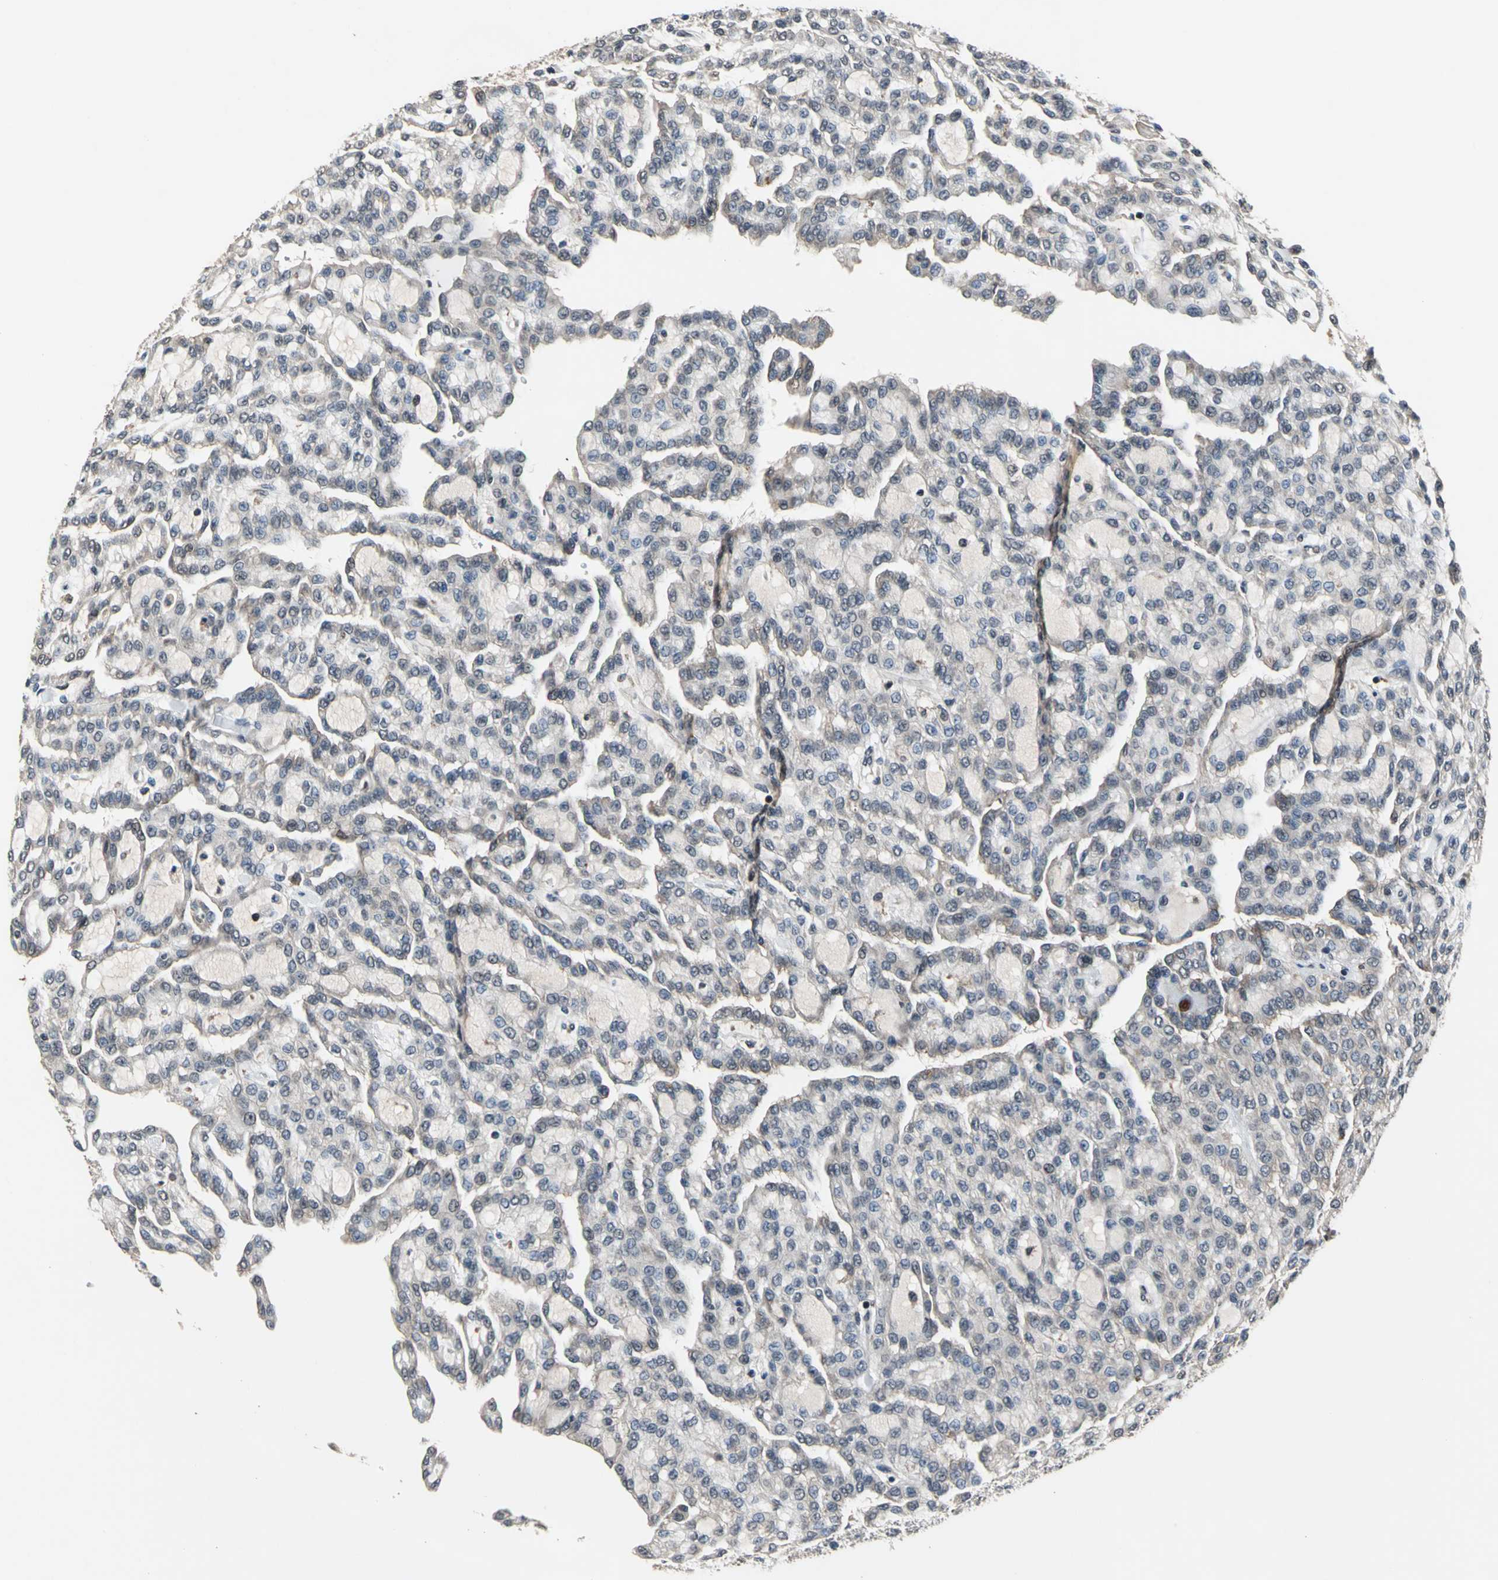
{"staining": {"intensity": "negative", "quantity": "none", "location": "none"}, "tissue": "renal cancer", "cell_type": "Tumor cells", "image_type": "cancer", "snomed": [{"axis": "morphology", "description": "Adenocarcinoma, NOS"}, {"axis": "topography", "description": "Kidney"}], "caption": "Immunohistochemistry (IHC) micrograph of neoplastic tissue: human renal adenocarcinoma stained with DAB demonstrates no significant protein positivity in tumor cells.", "gene": "EIF2B2", "patient": {"sex": "male", "age": 63}}